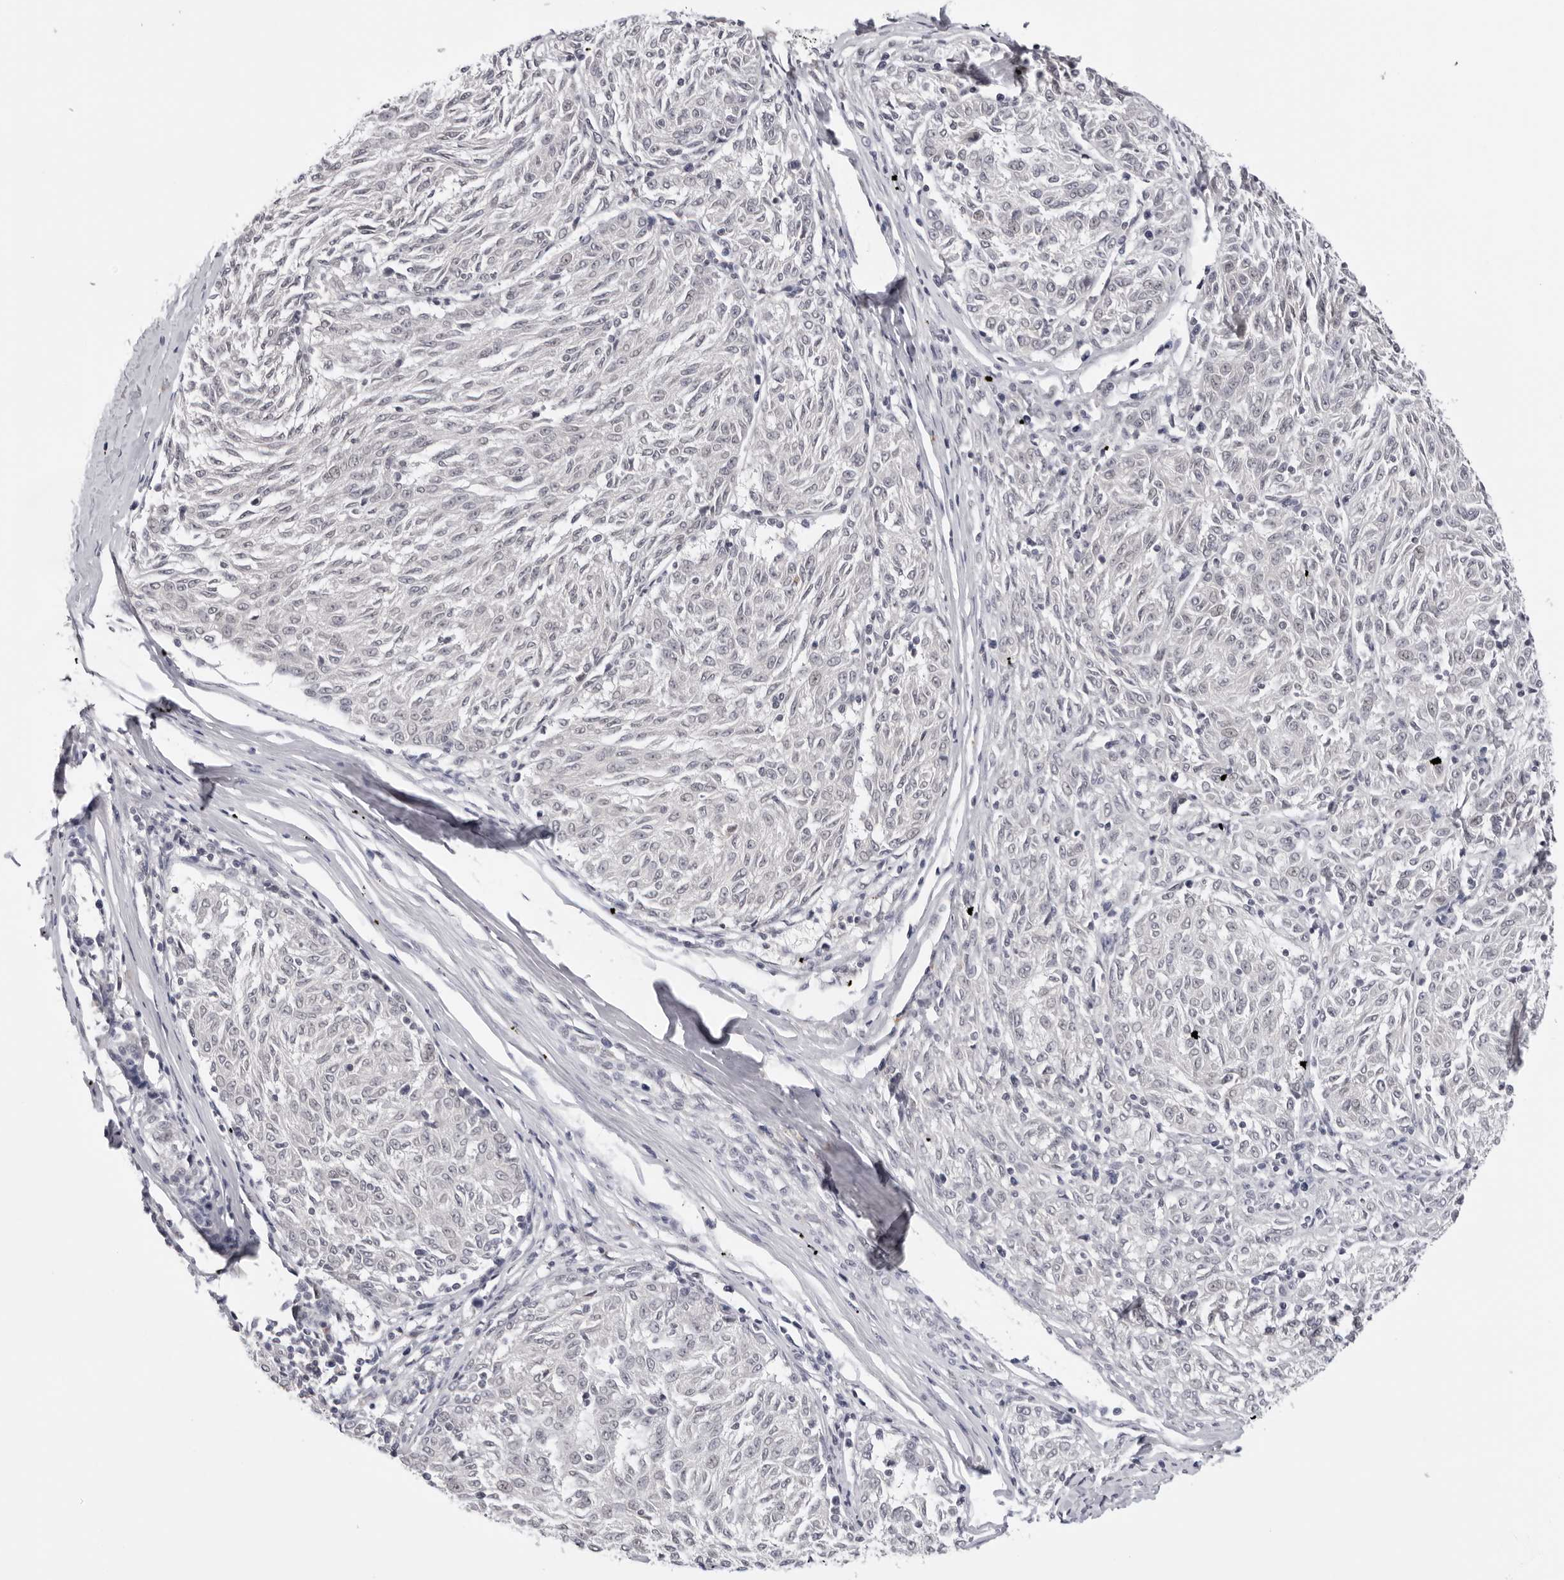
{"staining": {"intensity": "negative", "quantity": "none", "location": "none"}, "tissue": "melanoma", "cell_type": "Tumor cells", "image_type": "cancer", "snomed": [{"axis": "morphology", "description": "Malignant melanoma, NOS"}, {"axis": "topography", "description": "Skin"}], "caption": "An IHC photomicrograph of melanoma is shown. There is no staining in tumor cells of melanoma.", "gene": "PRUNE1", "patient": {"sex": "female", "age": 72}}